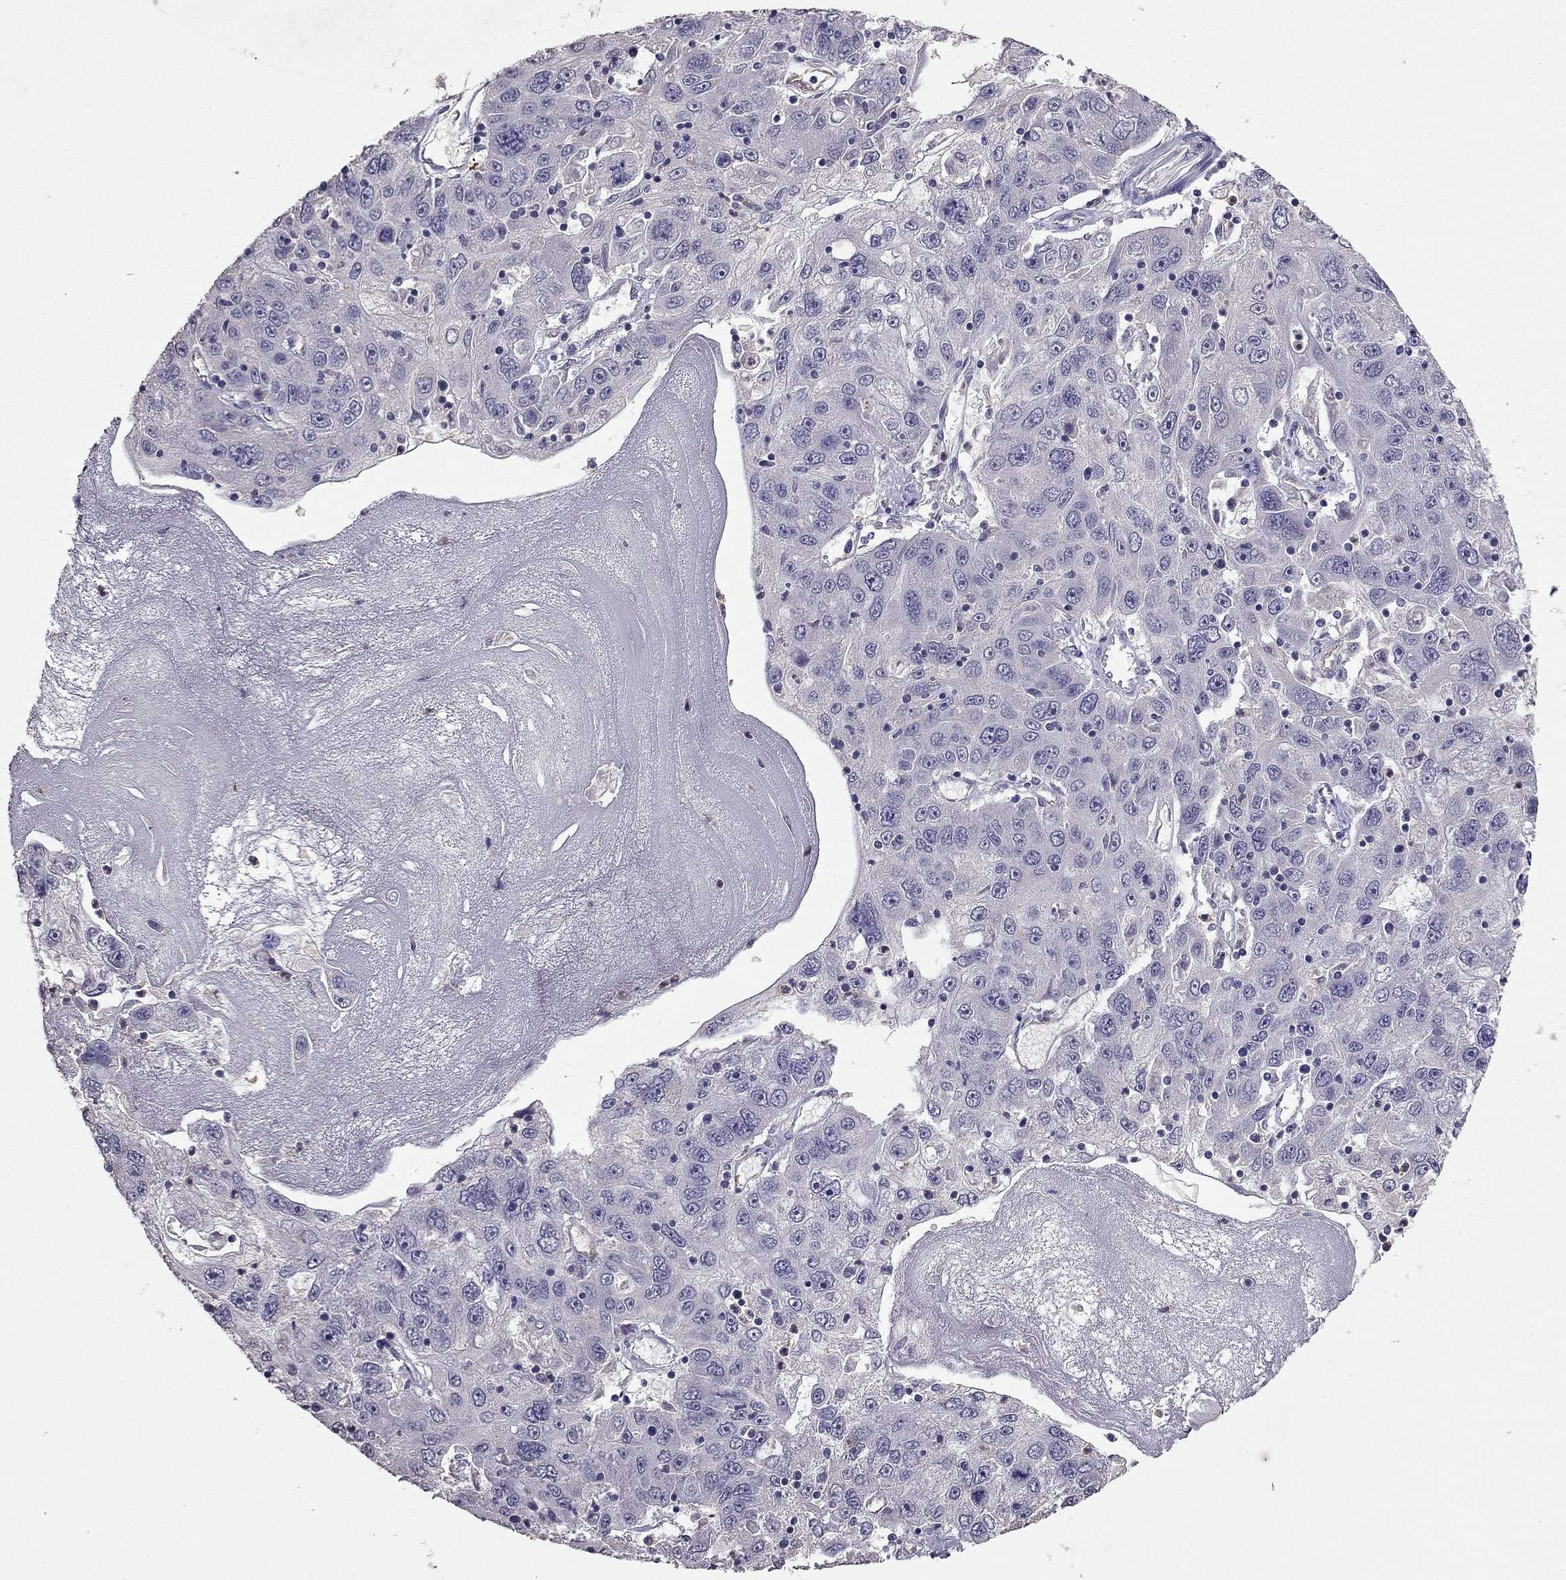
{"staining": {"intensity": "negative", "quantity": "none", "location": "none"}, "tissue": "stomach cancer", "cell_type": "Tumor cells", "image_type": "cancer", "snomed": [{"axis": "morphology", "description": "Adenocarcinoma, NOS"}, {"axis": "topography", "description": "Stomach"}], "caption": "A photomicrograph of stomach cancer (adenocarcinoma) stained for a protein reveals no brown staining in tumor cells. The staining is performed using DAB (3,3'-diaminobenzidine) brown chromogen with nuclei counter-stained in using hematoxylin.", "gene": "RFLNB", "patient": {"sex": "male", "age": 56}}